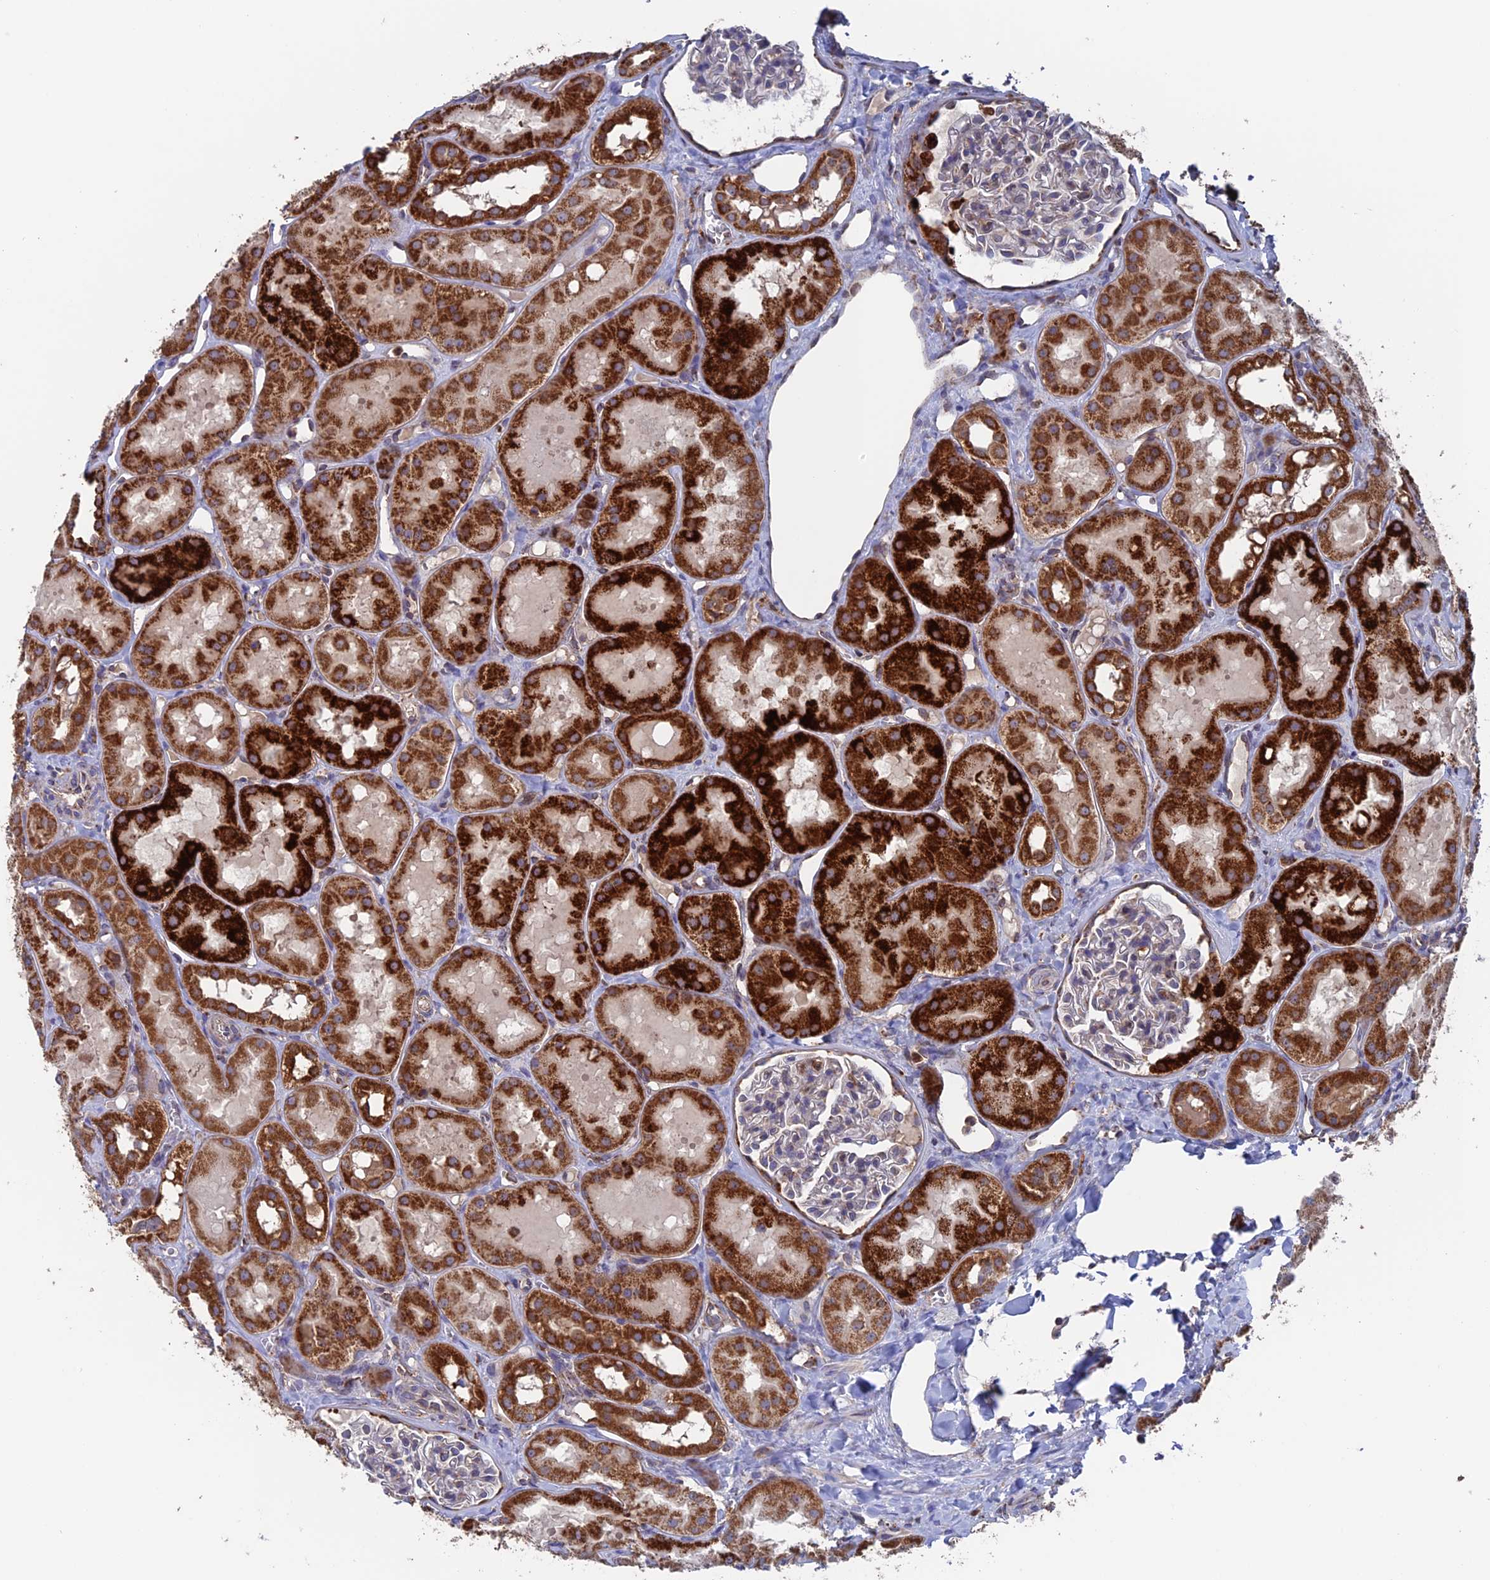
{"staining": {"intensity": "strong", "quantity": "<25%", "location": "cytoplasmic/membranous"}, "tissue": "kidney", "cell_type": "Cells in glomeruli", "image_type": "normal", "snomed": [{"axis": "morphology", "description": "Normal tissue, NOS"}, {"axis": "topography", "description": "Kidney"}], "caption": "Protein staining reveals strong cytoplasmic/membranous staining in approximately <25% of cells in glomeruli in normal kidney.", "gene": "DTYMK", "patient": {"sex": "male", "age": 16}}